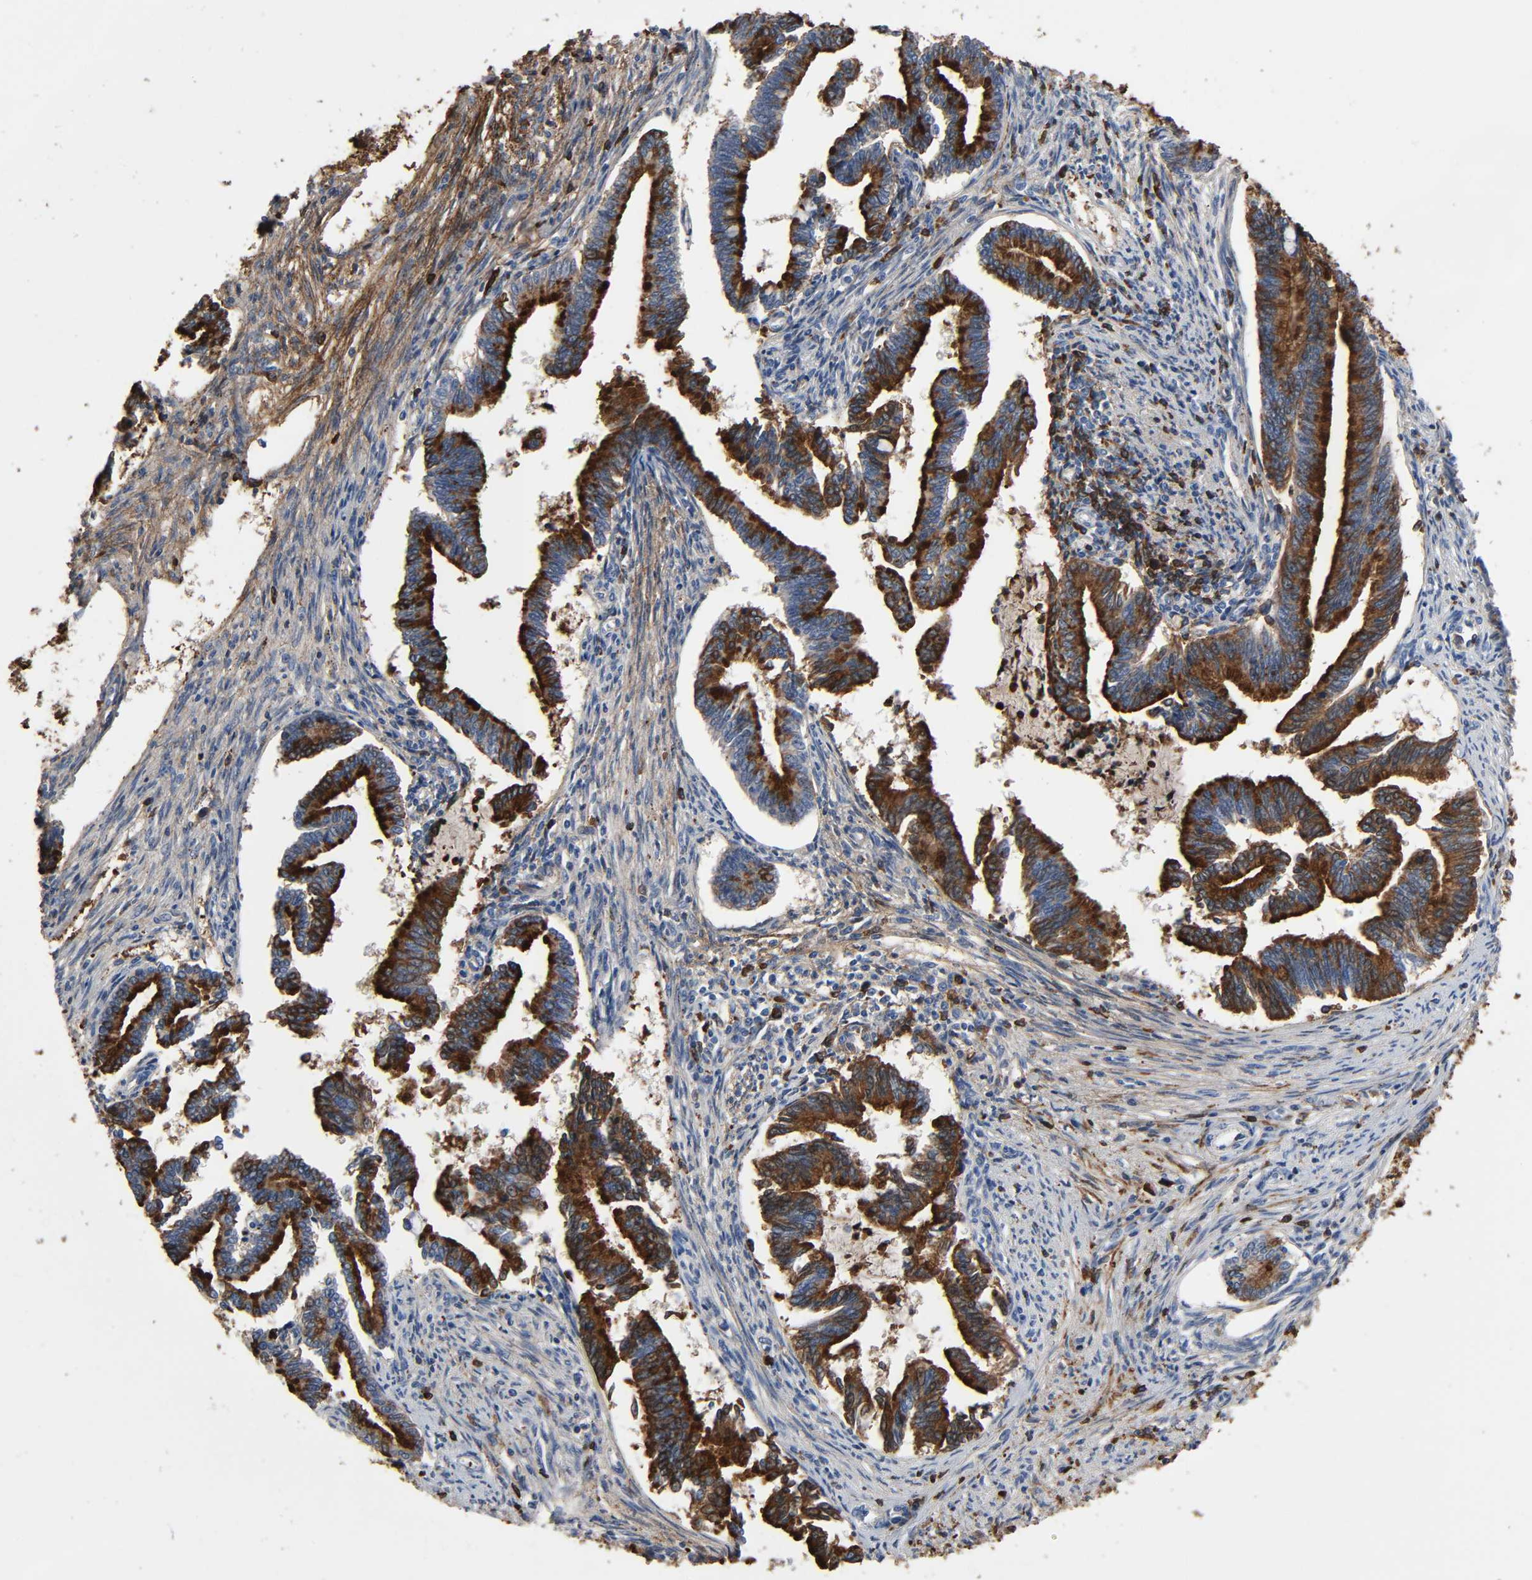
{"staining": {"intensity": "strong", "quantity": ">75%", "location": "cytoplasmic/membranous"}, "tissue": "cervical cancer", "cell_type": "Tumor cells", "image_type": "cancer", "snomed": [{"axis": "morphology", "description": "Adenocarcinoma, NOS"}, {"axis": "topography", "description": "Cervix"}], "caption": "IHC (DAB (3,3'-diaminobenzidine)) staining of human cervical cancer (adenocarcinoma) shows strong cytoplasmic/membranous protein expression in about >75% of tumor cells. The protein of interest is shown in brown color, while the nuclei are stained blue.", "gene": "C3", "patient": {"sex": "female", "age": 36}}